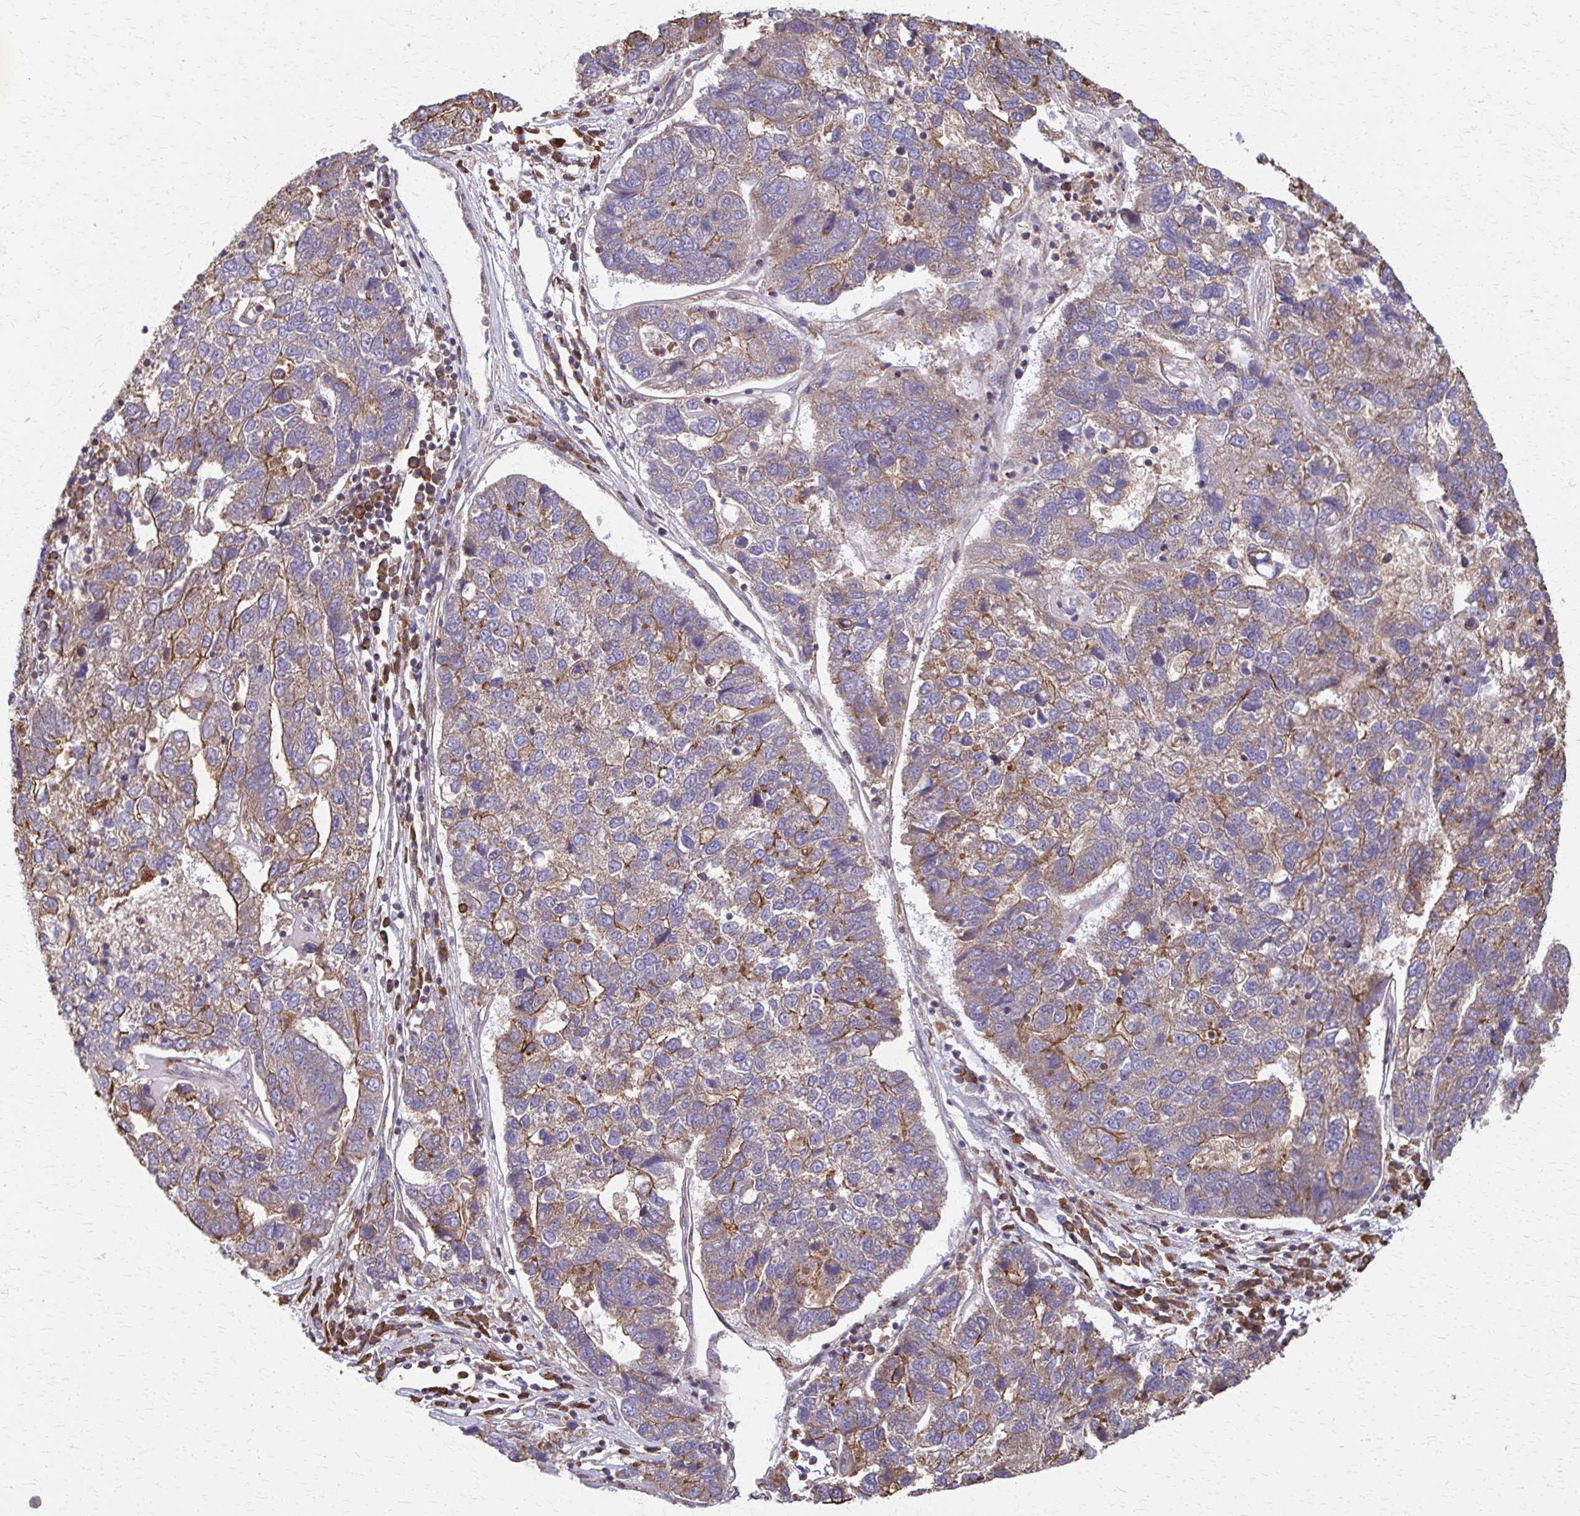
{"staining": {"intensity": "moderate", "quantity": "25%-75%", "location": "cytoplasmic/membranous"}, "tissue": "pancreatic cancer", "cell_type": "Tumor cells", "image_type": "cancer", "snomed": [{"axis": "morphology", "description": "Adenocarcinoma, NOS"}, {"axis": "topography", "description": "Pancreas"}], "caption": "Adenocarcinoma (pancreatic) stained with a protein marker shows moderate staining in tumor cells.", "gene": "EEF2", "patient": {"sex": "female", "age": 61}}